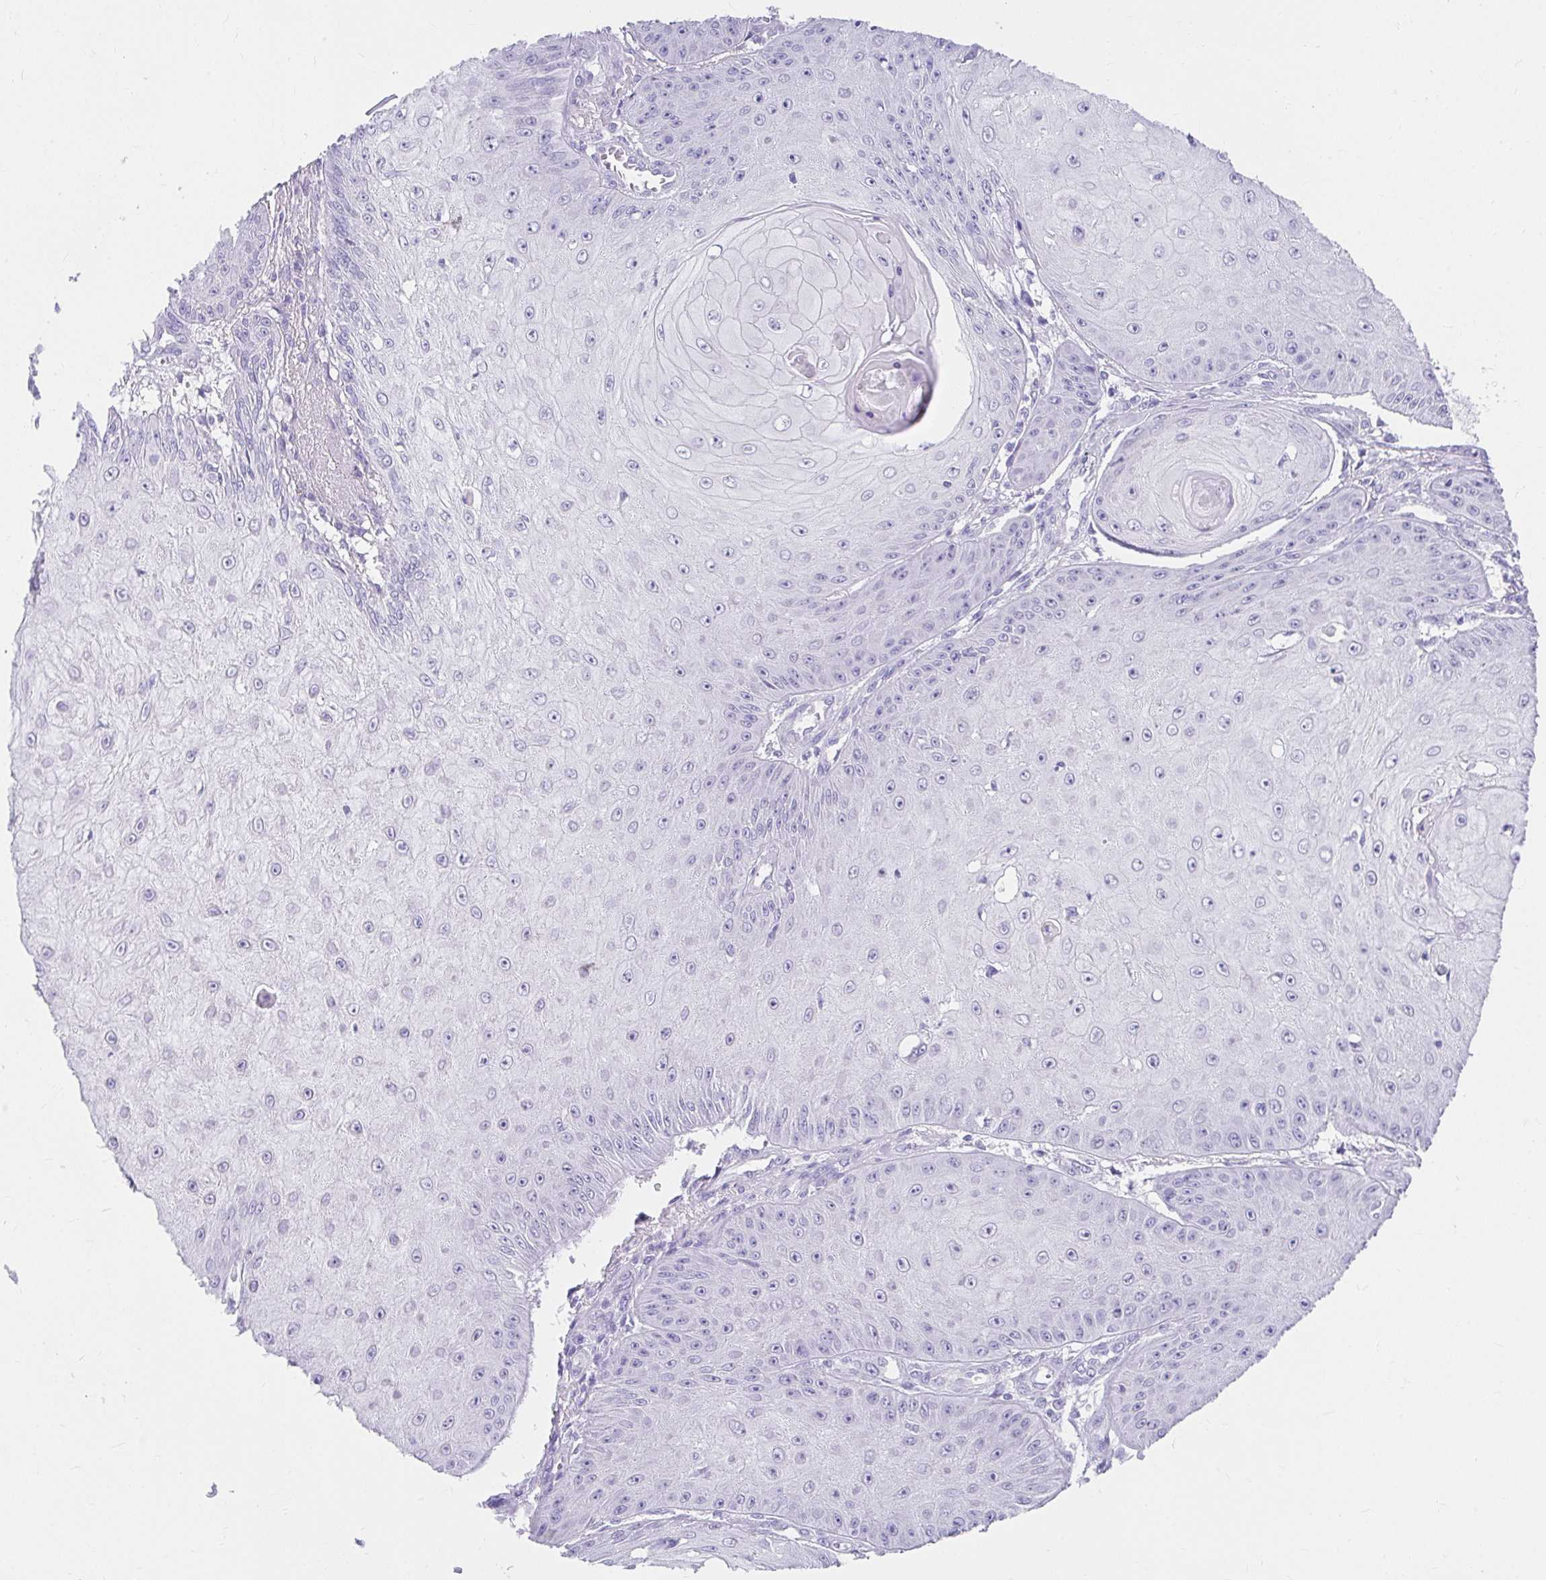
{"staining": {"intensity": "negative", "quantity": "none", "location": "none"}, "tissue": "skin cancer", "cell_type": "Tumor cells", "image_type": "cancer", "snomed": [{"axis": "morphology", "description": "Squamous cell carcinoma, NOS"}, {"axis": "topography", "description": "Skin"}], "caption": "The image exhibits no staining of tumor cells in skin cancer (squamous cell carcinoma).", "gene": "VGLL1", "patient": {"sex": "male", "age": 70}}